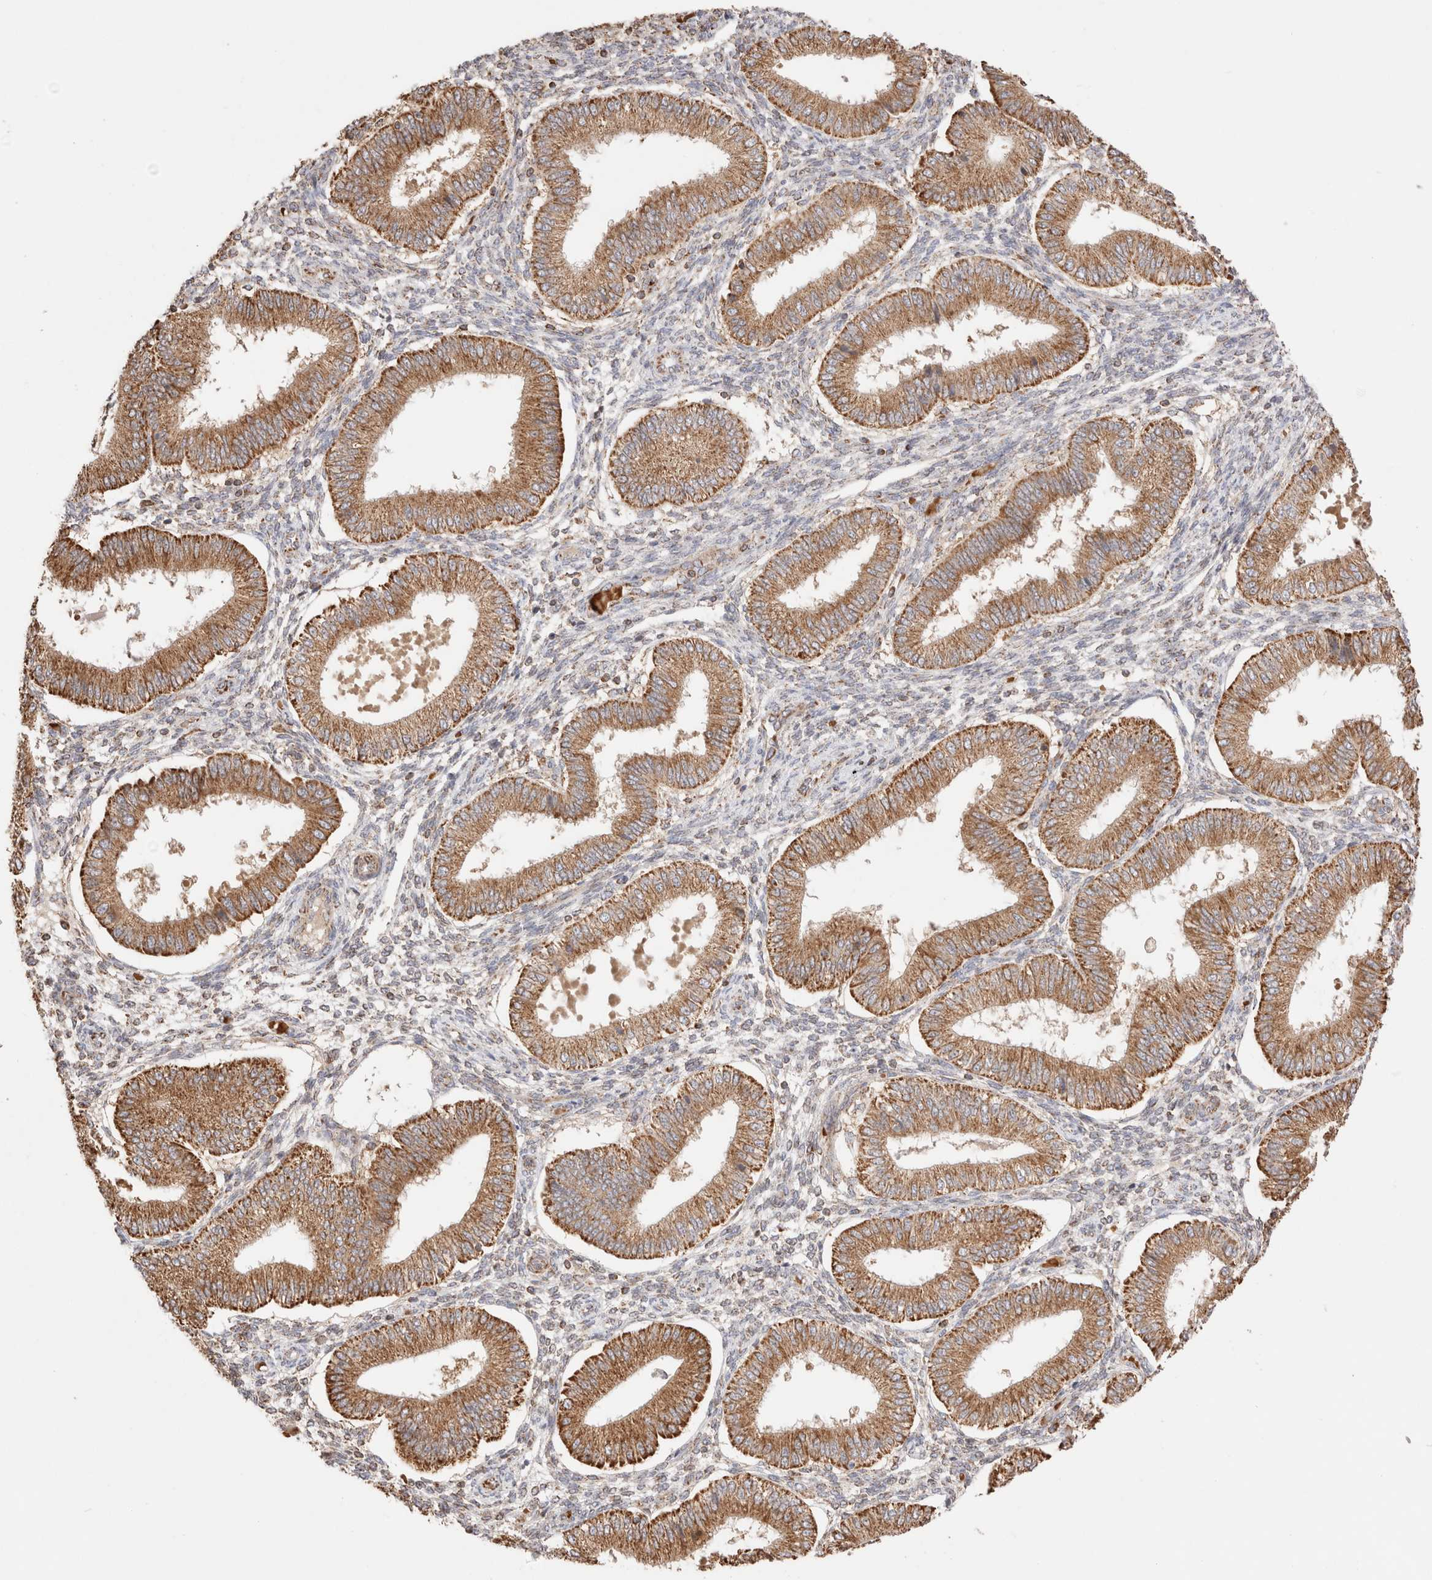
{"staining": {"intensity": "moderate", "quantity": "<25%", "location": "cytoplasmic/membranous"}, "tissue": "endometrium", "cell_type": "Cells in endometrial stroma", "image_type": "normal", "snomed": [{"axis": "morphology", "description": "Normal tissue, NOS"}, {"axis": "topography", "description": "Endometrium"}], "caption": "A brown stain labels moderate cytoplasmic/membranous positivity of a protein in cells in endometrial stroma of benign endometrium. (DAB IHC, brown staining for protein, blue staining for nuclei).", "gene": "TMPPE", "patient": {"sex": "female", "age": 39}}